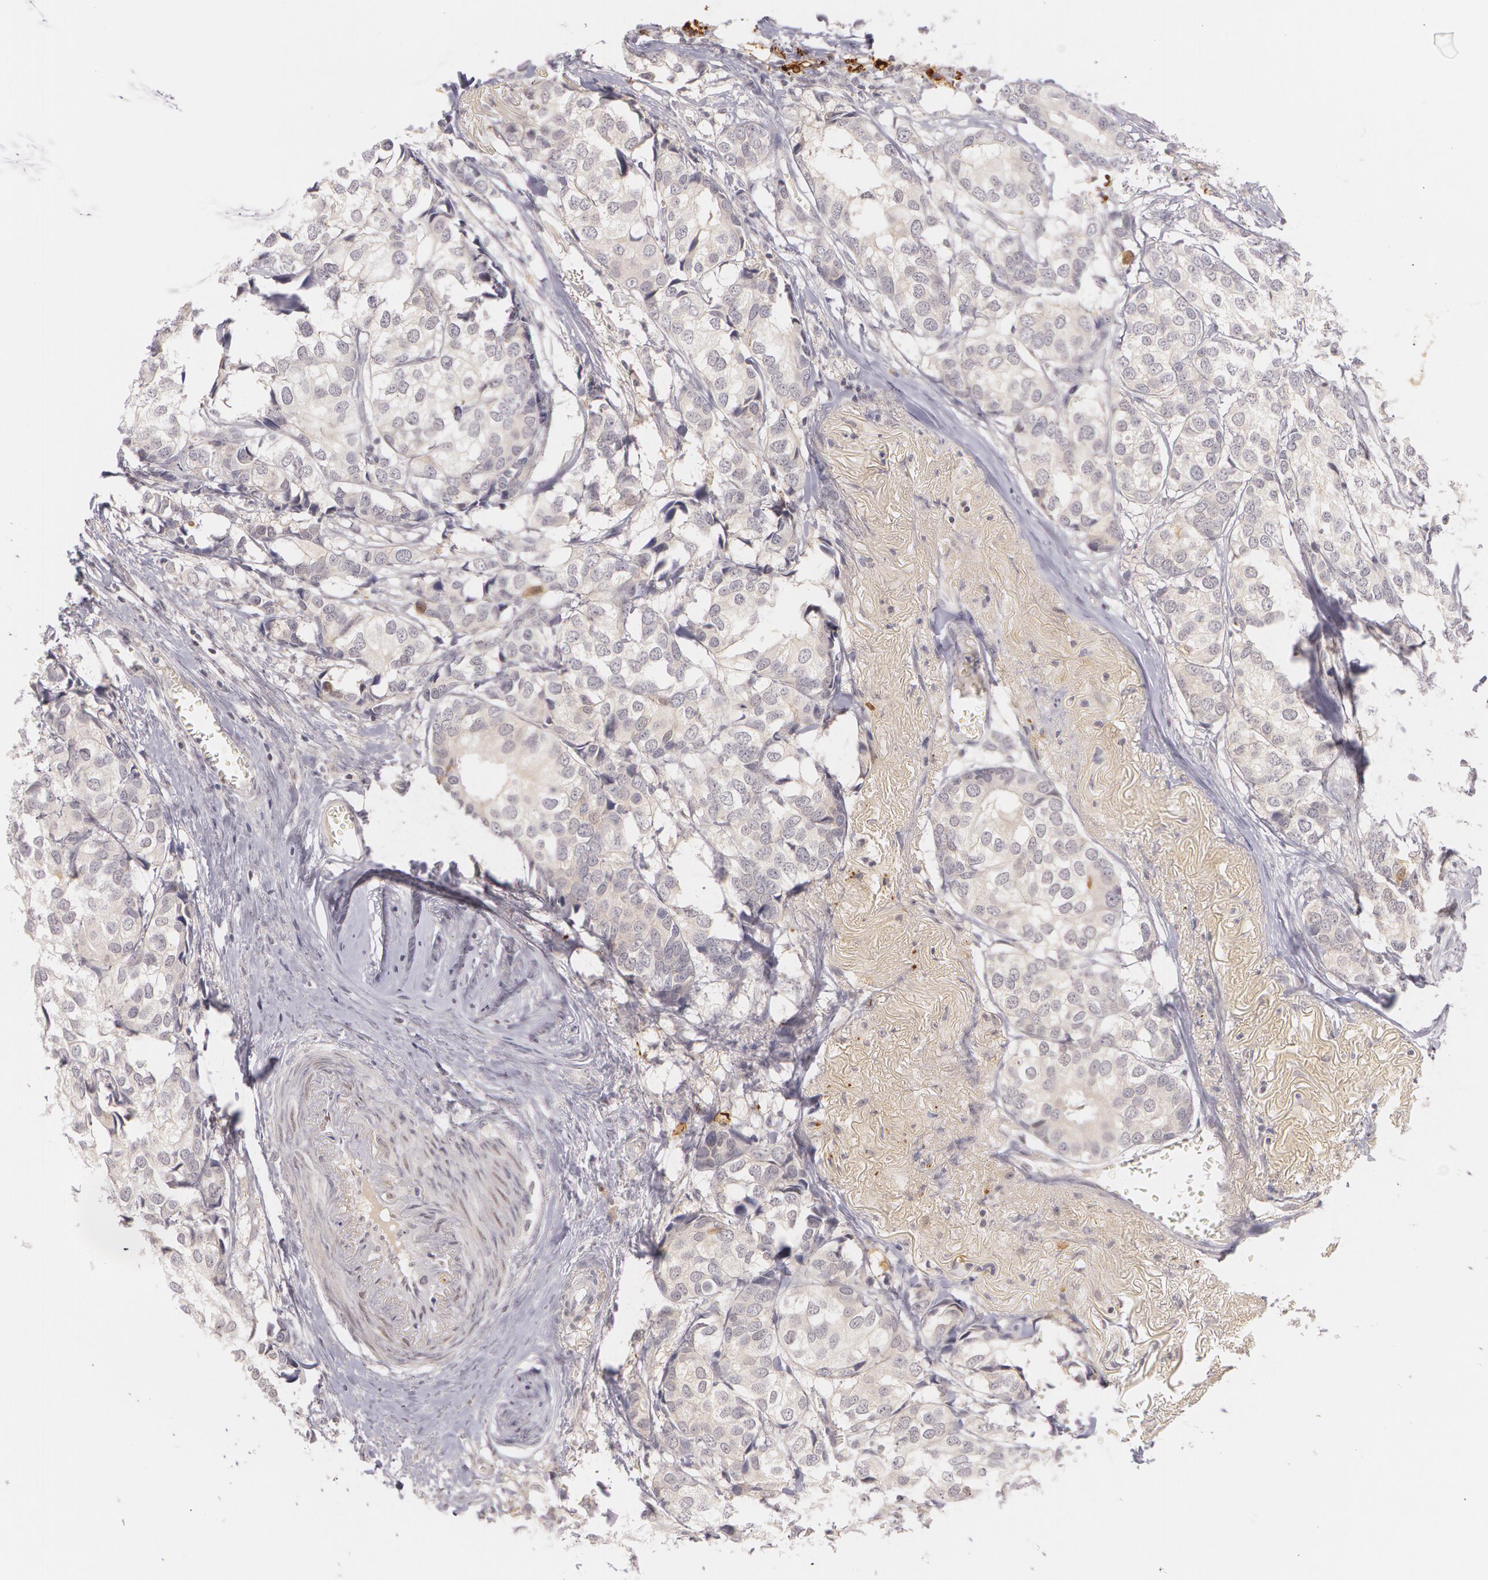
{"staining": {"intensity": "negative", "quantity": "none", "location": "none"}, "tissue": "breast cancer", "cell_type": "Tumor cells", "image_type": "cancer", "snomed": [{"axis": "morphology", "description": "Duct carcinoma"}, {"axis": "topography", "description": "Breast"}], "caption": "DAB immunohistochemical staining of intraductal carcinoma (breast) demonstrates no significant staining in tumor cells.", "gene": "LBP", "patient": {"sex": "female", "age": 68}}